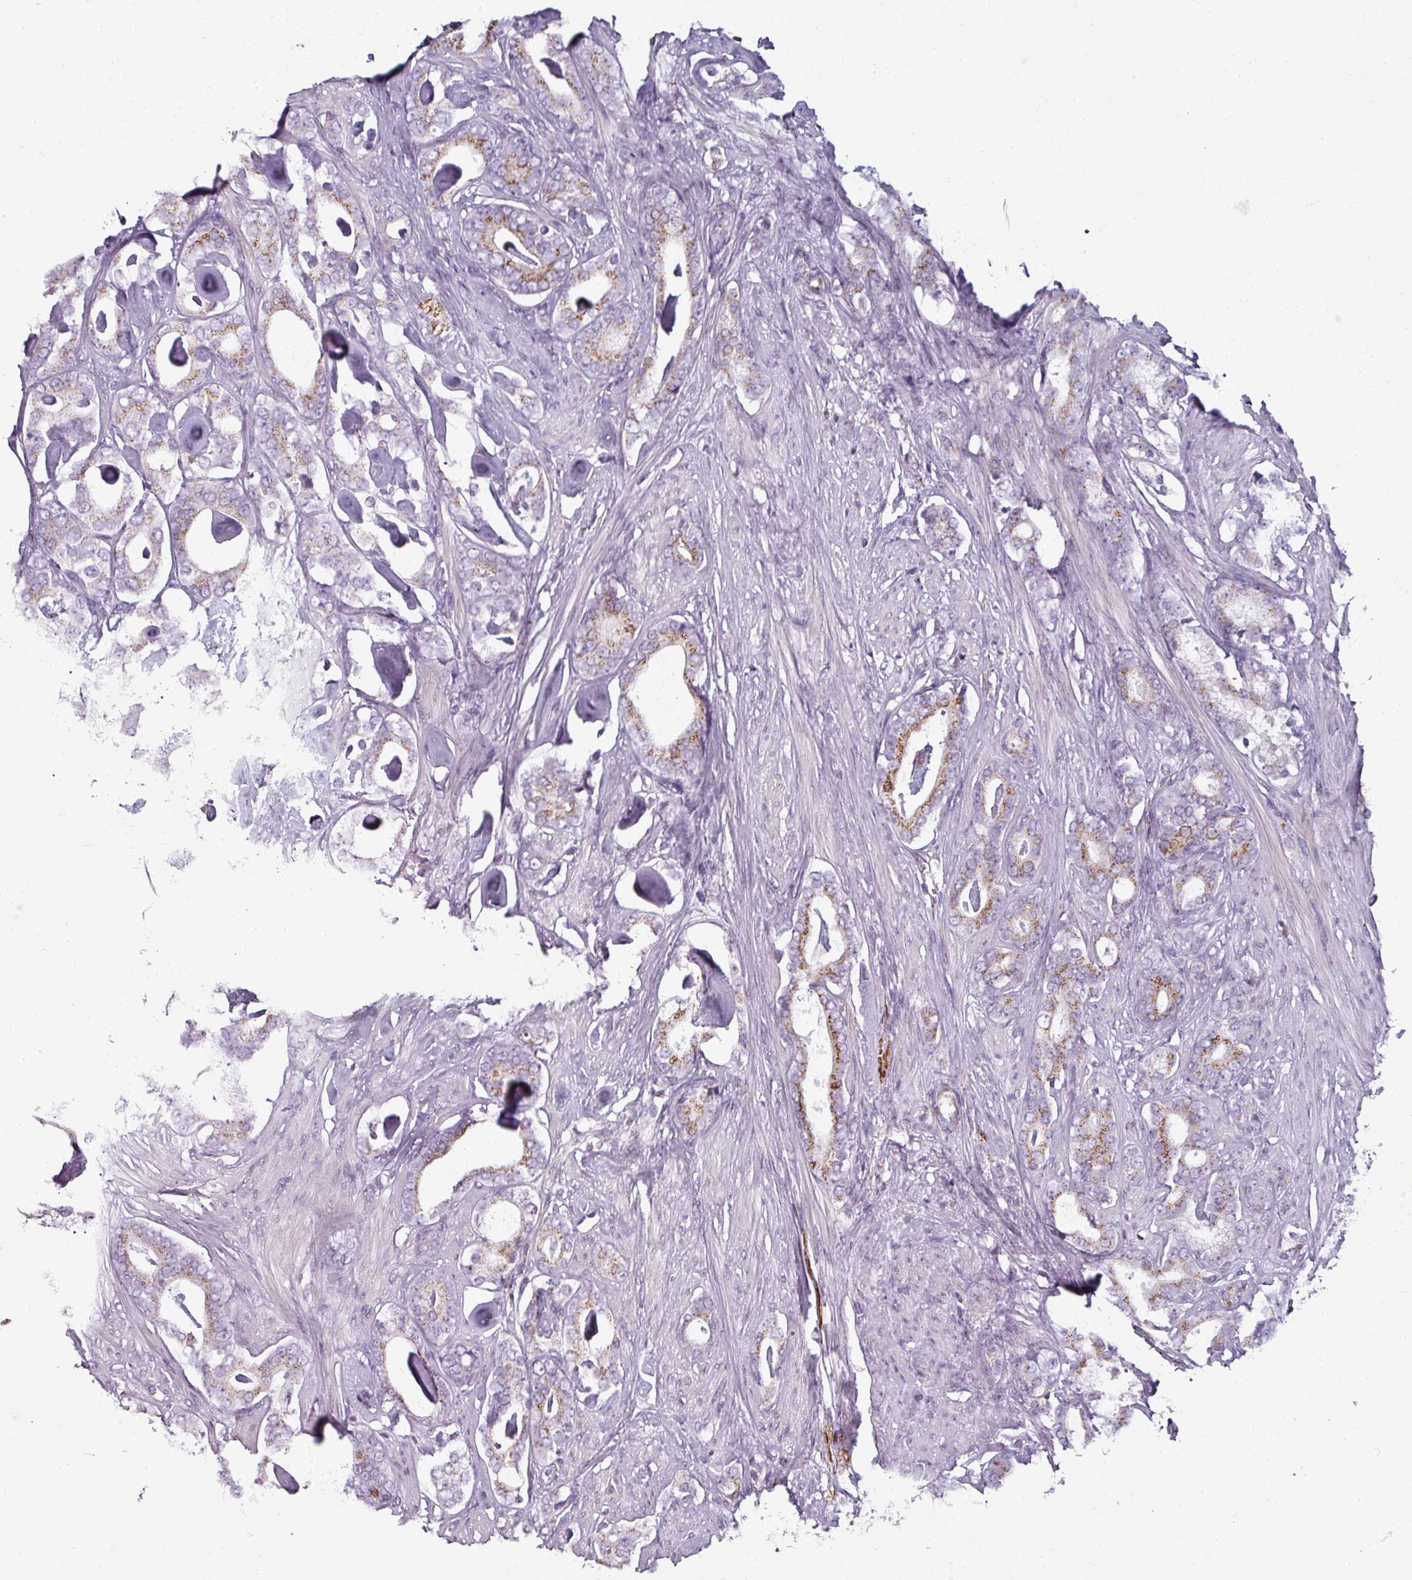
{"staining": {"intensity": "moderate", "quantity": ">75%", "location": "cytoplasmic/membranous"}, "tissue": "prostate cancer", "cell_type": "Tumor cells", "image_type": "cancer", "snomed": [{"axis": "morphology", "description": "Adenocarcinoma, Low grade"}, {"axis": "topography", "description": "Prostate"}], "caption": "DAB (3,3'-diaminobenzidine) immunohistochemical staining of adenocarcinoma (low-grade) (prostate) displays moderate cytoplasmic/membranous protein staining in approximately >75% of tumor cells.", "gene": "SYT8", "patient": {"sex": "male", "age": 71}}